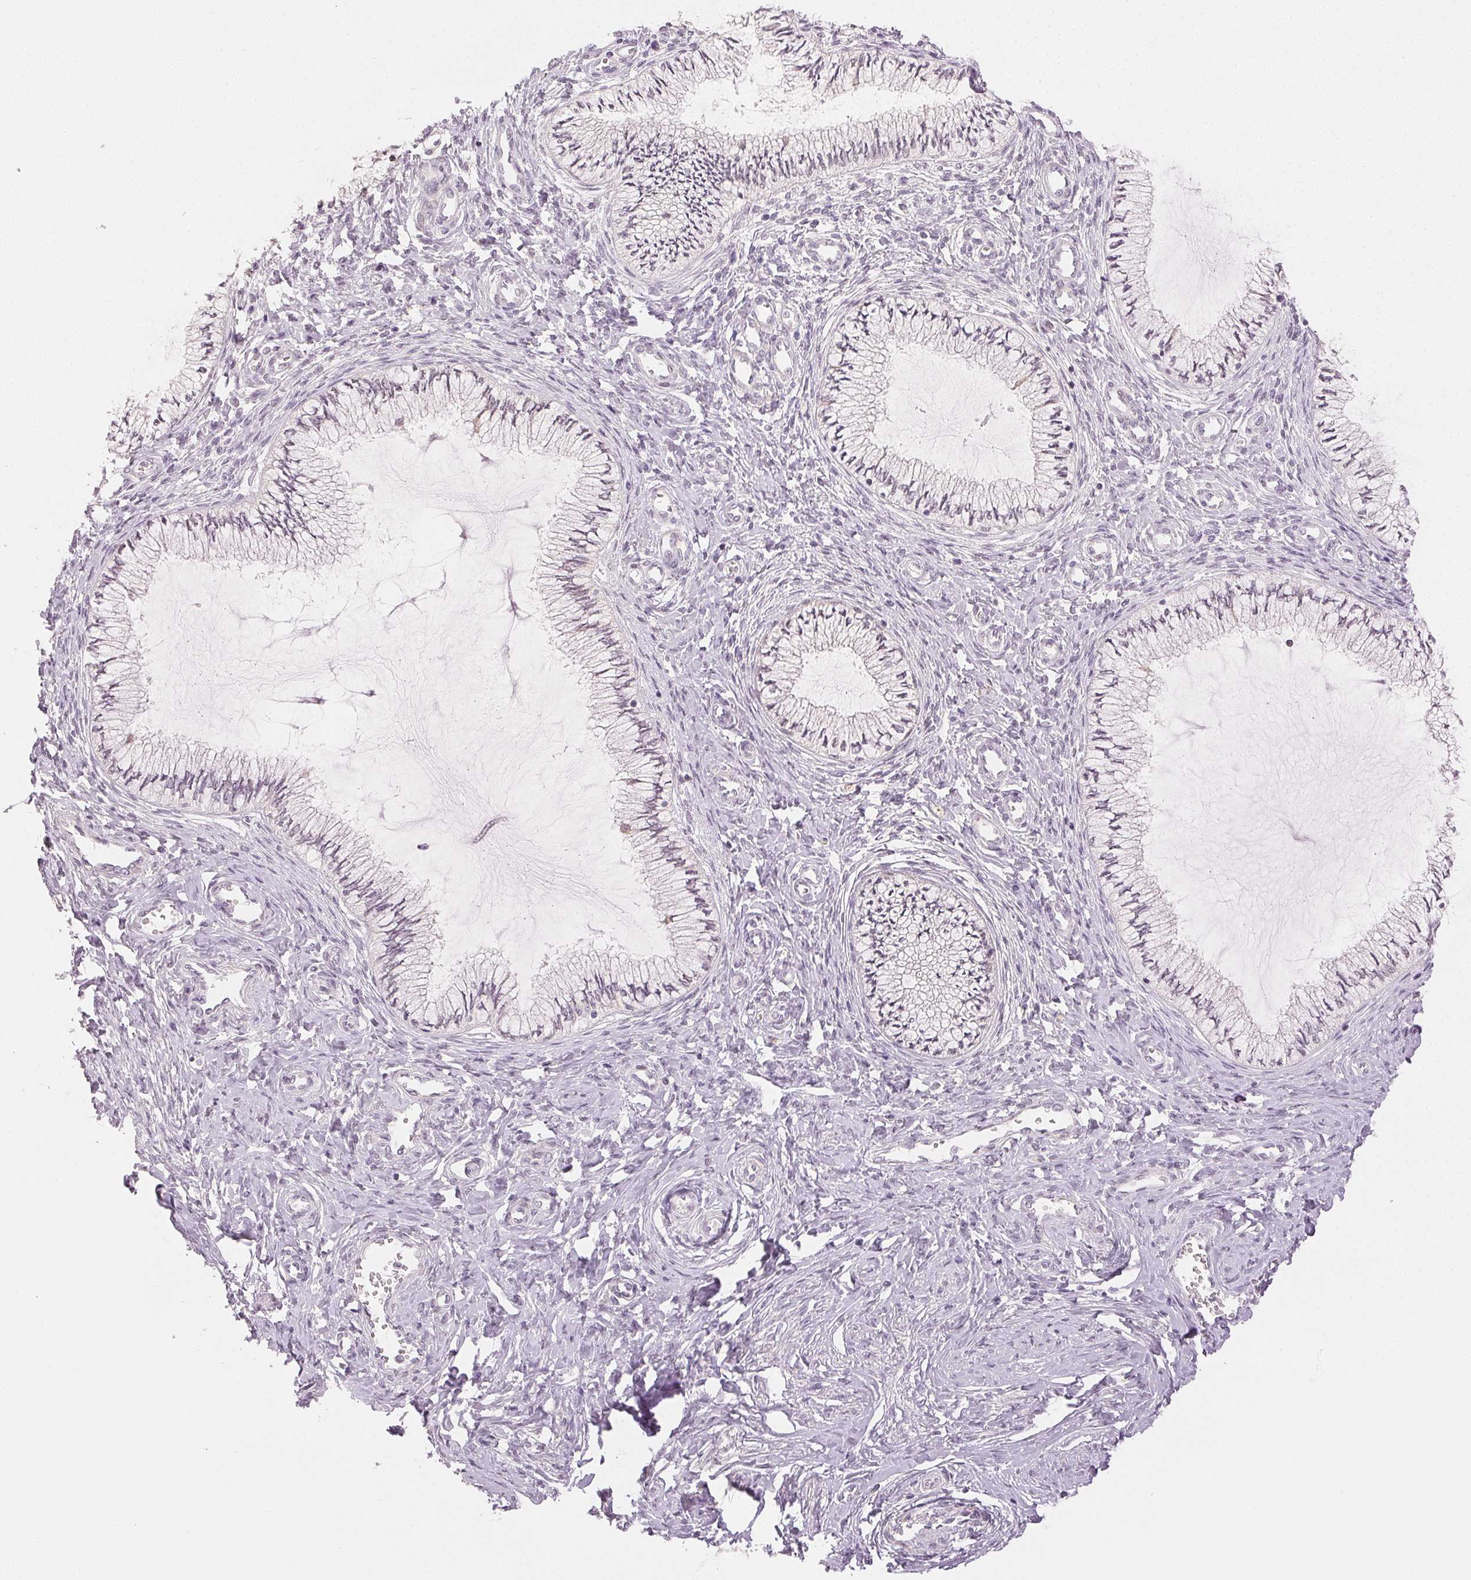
{"staining": {"intensity": "negative", "quantity": "none", "location": "none"}, "tissue": "cervix", "cell_type": "Glandular cells", "image_type": "normal", "snomed": [{"axis": "morphology", "description": "Normal tissue, NOS"}, {"axis": "topography", "description": "Cervix"}], "caption": "High magnification brightfield microscopy of benign cervix stained with DAB (3,3'-diaminobenzidine) (brown) and counterstained with hematoxylin (blue): glandular cells show no significant expression.", "gene": "MAP1LC3A", "patient": {"sex": "female", "age": 24}}